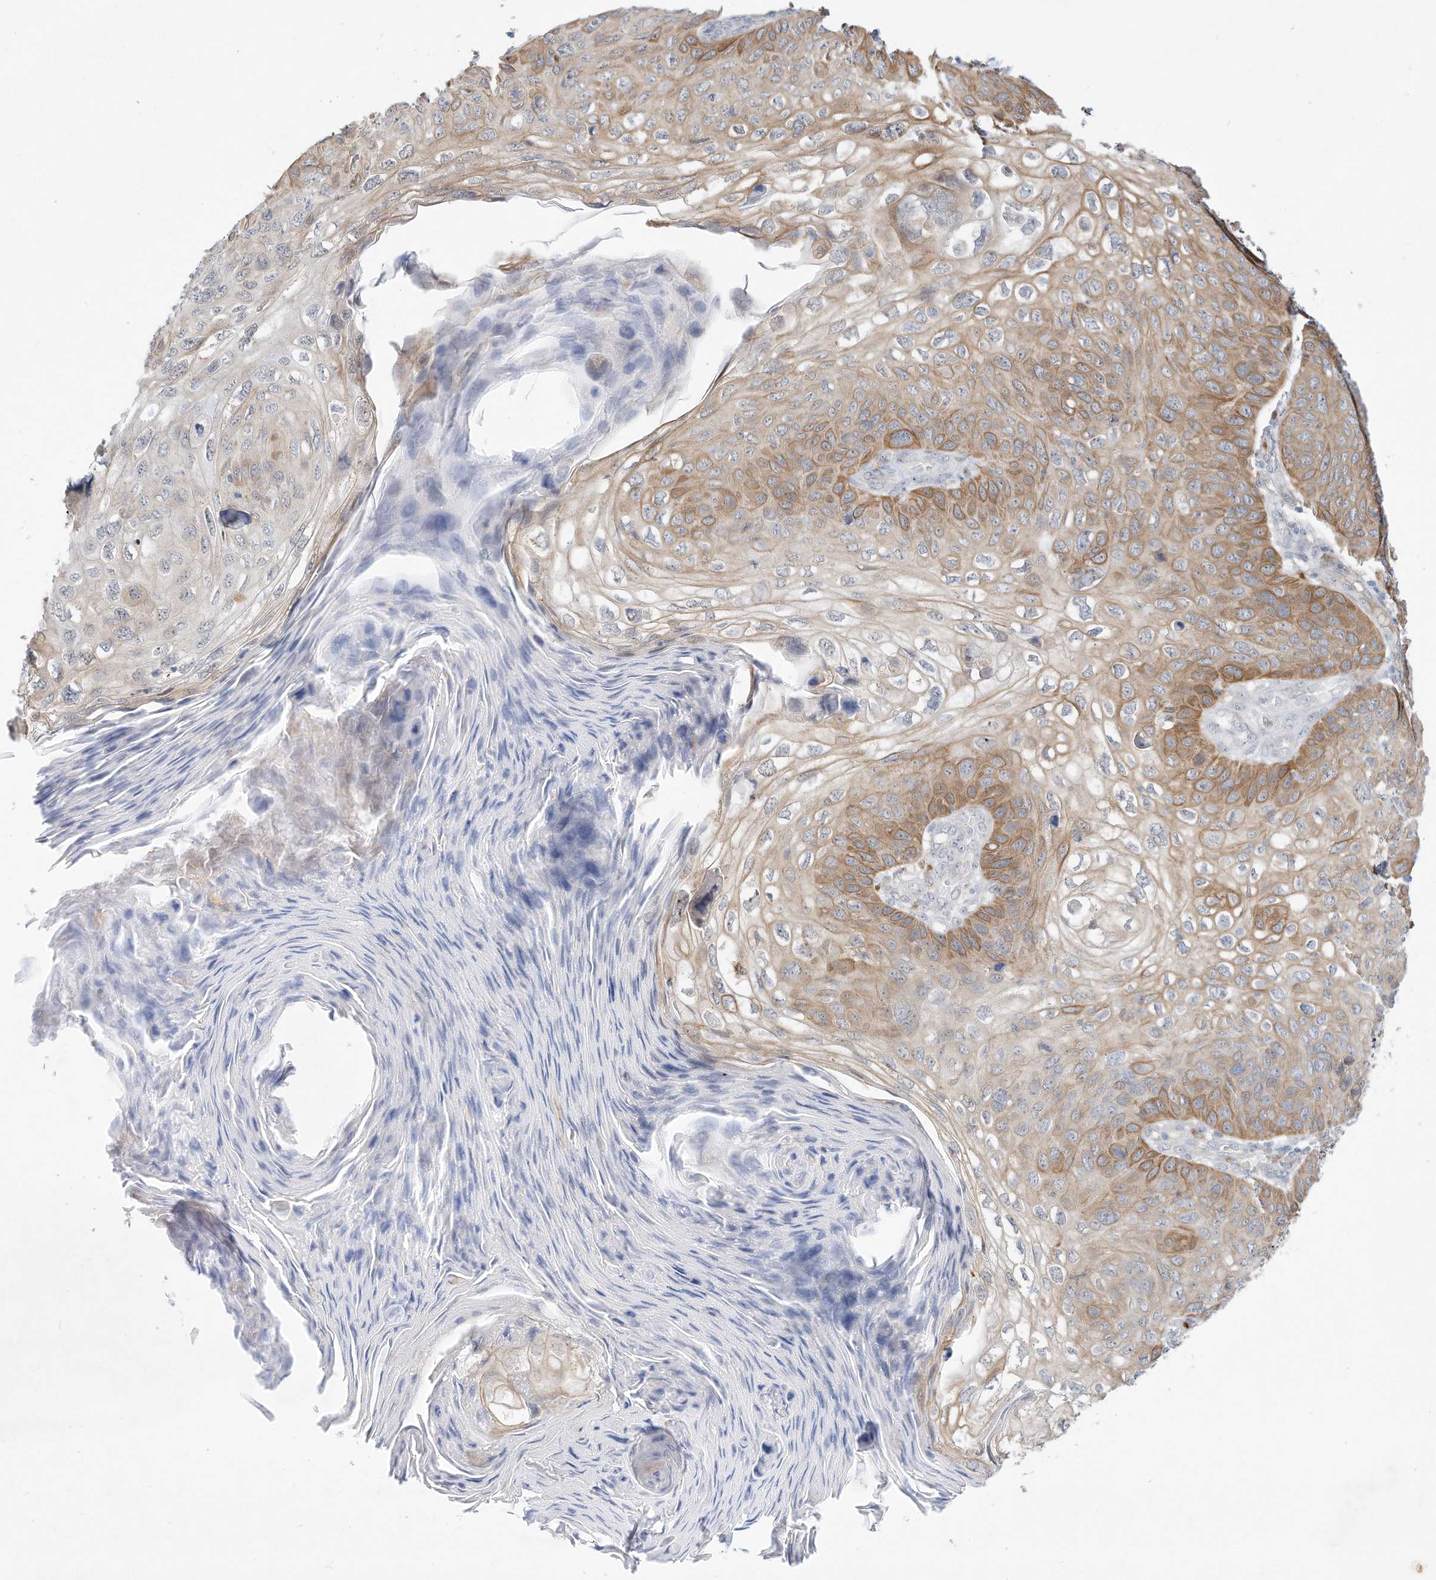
{"staining": {"intensity": "moderate", "quantity": "25%-75%", "location": "cytoplasmic/membranous"}, "tissue": "skin cancer", "cell_type": "Tumor cells", "image_type": "cancer", "snomed": [{"axis": "morphology", "description": "Squamous cell carcinoma, NOS"}, {"axis": "topography", "description": "Skin"}], "caption": "IHC of skin cancer reveals medium levels of moderate cytoplasmic/membranous staining in about 25%-75% of tumor cells.", "gene": "PAK6", "patient": {"sex": "female", "age": 90}}